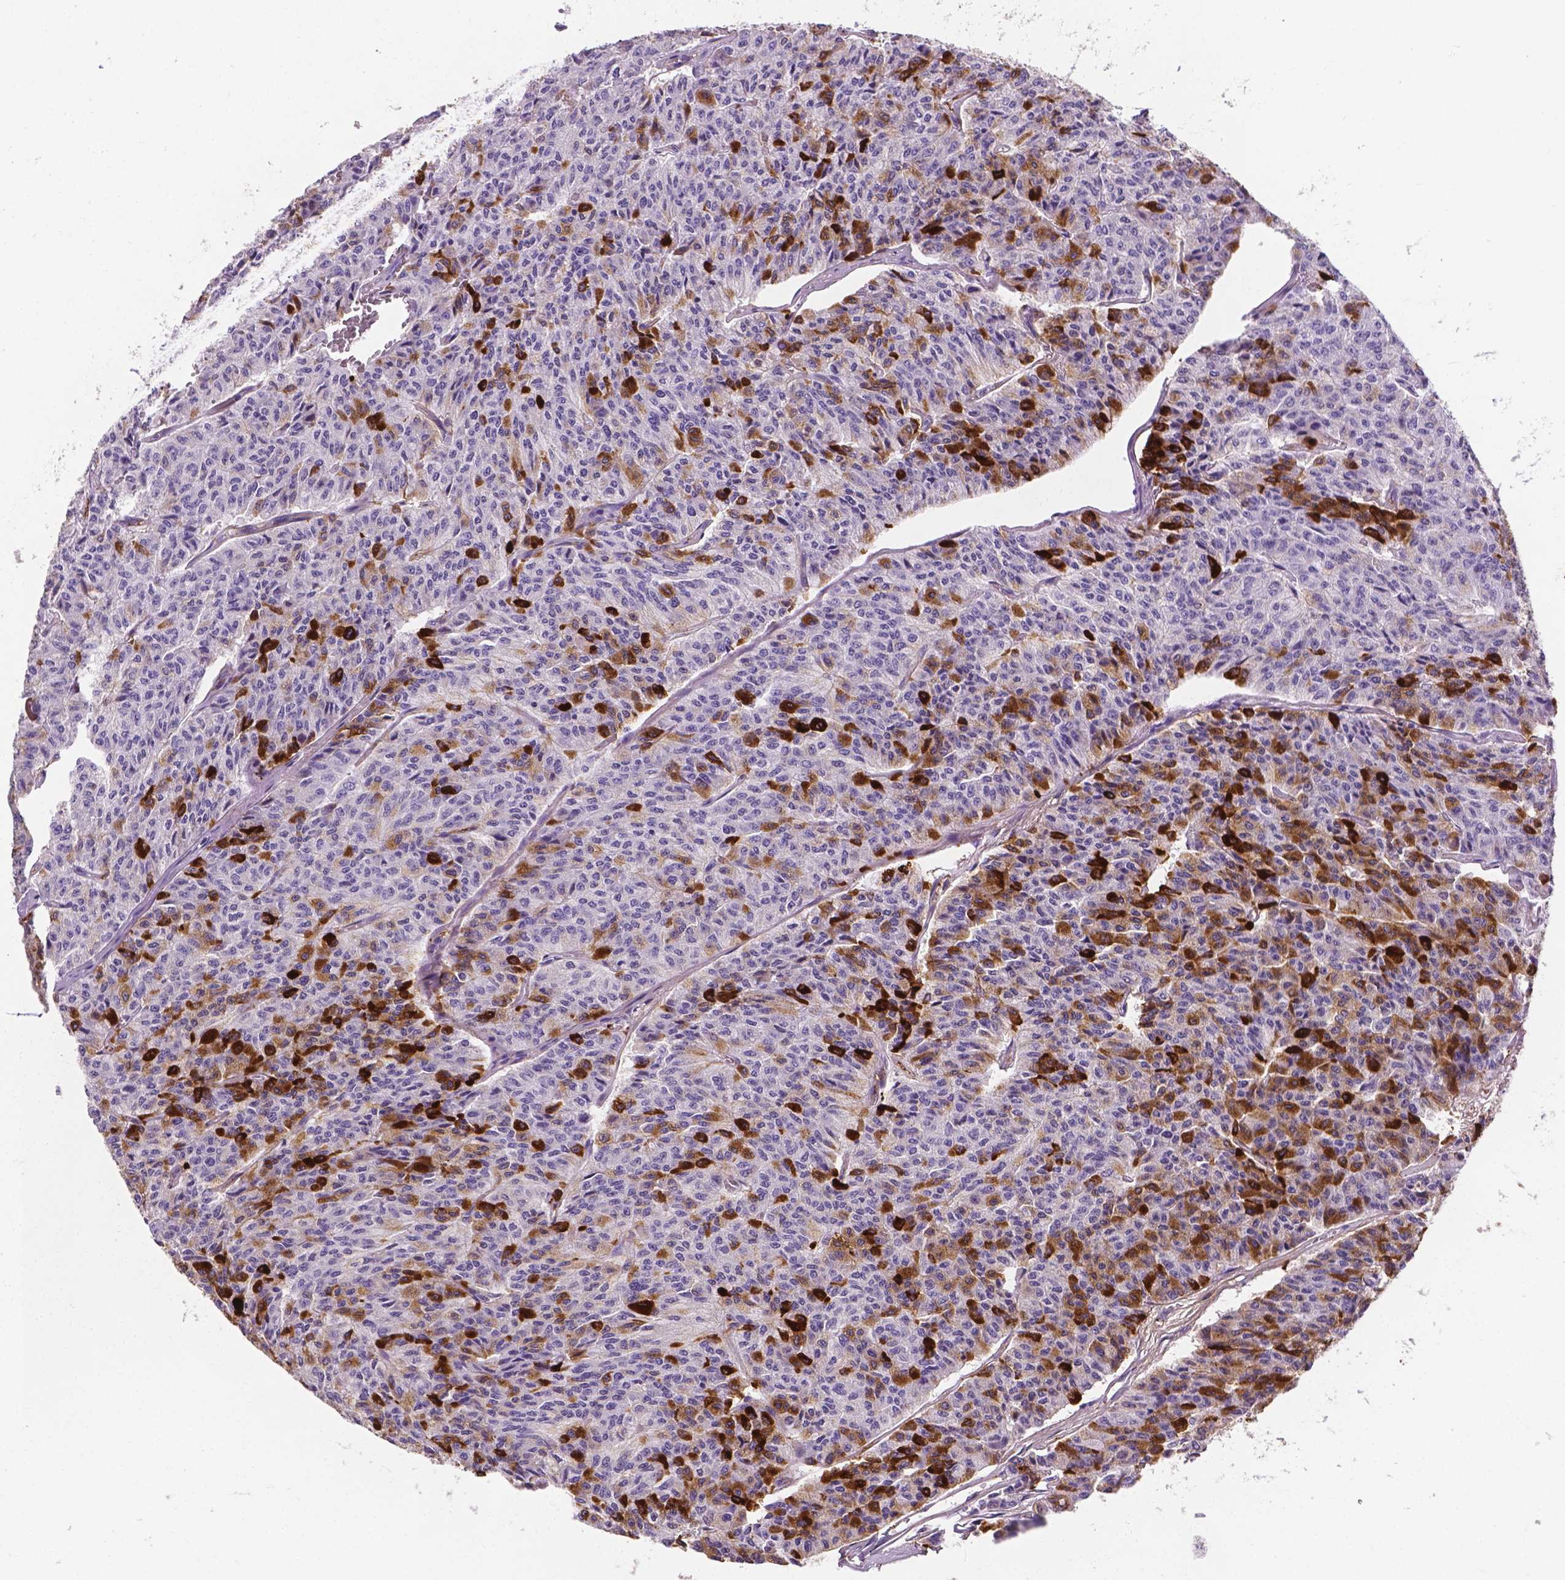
{"staining": {"intensity": "moderate", "quantity": "<25%", "location": "cytoplasmic/membranous"}, "tissue": "carcinoid", "cell_type": "Tumor cells", "image_type": "cancer", "snomed": [{"axis": "morphology", "description": "Carcinoid, malignant, NOS"}, {"axis": "topography", "description": "Lung"}], "caption": "Immunohistochemical staining of human carcinoid reveals moderate cytoplasmic/membranous protein staining in approximately <25% of tumor cells. (IHC, brightfield microscopy, high magnification).", "gene": "APOE", "patient": {"sex": "male", "age": 71}}